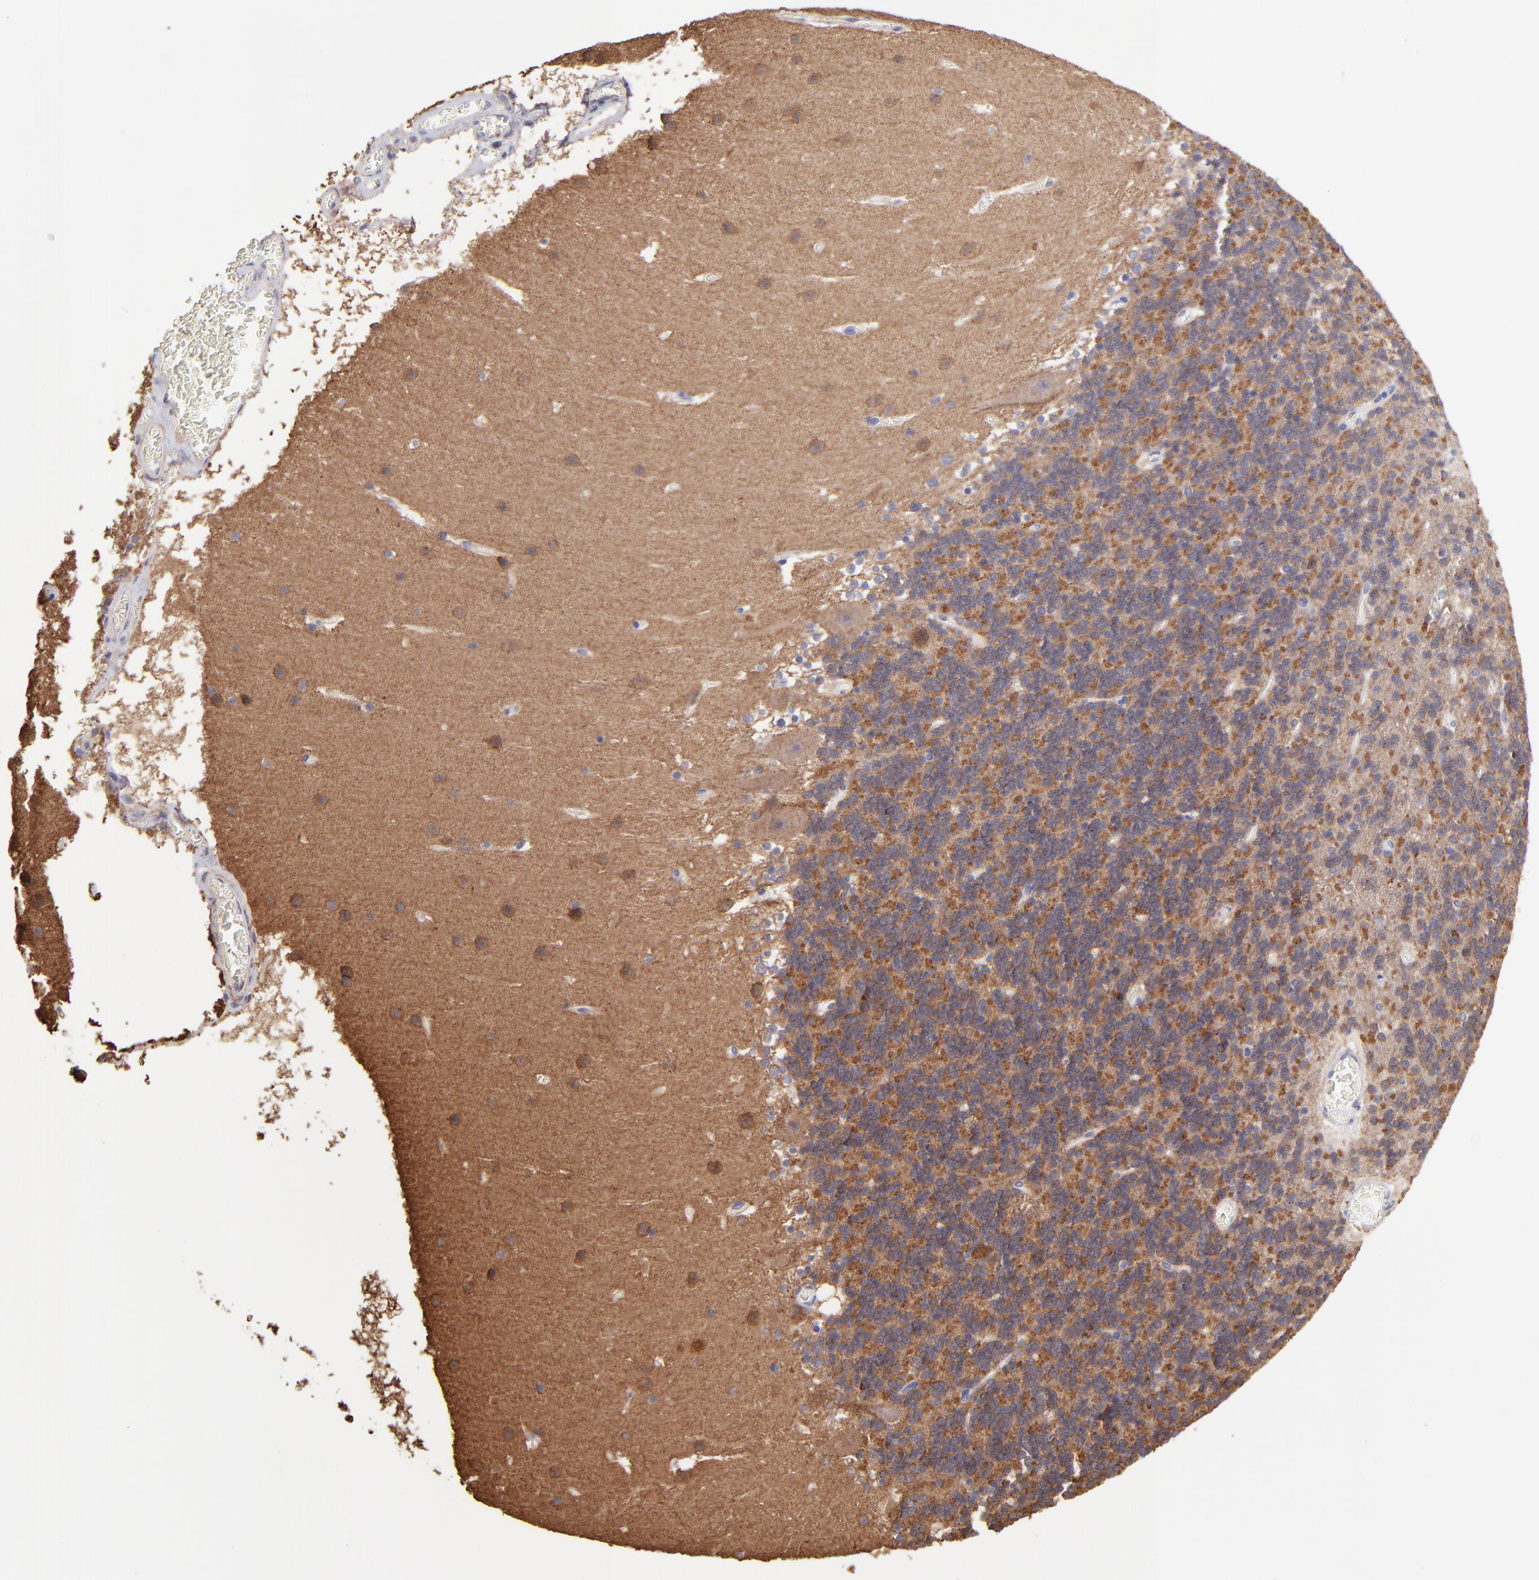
{"staining": {"intensity": "strong", "quantity": ">75%", "location": "cytoplasmic/membranous"}, "tissue": "cerebellum", "cell_type": "Cells in granular layer", "image_type": "normal", "snomed": [{"axis": "morphology", "description": "Normal tissue, NOS"}, {"axis": "topography", "description": "Cerebellum"}], "caption": "Unremarkable cerebellum exhibits strong cytoplasmic/membranous staining in about >75% of cells in granular layer.", "gene": "NSF", "patient": {"sex": "male", "age": 45}}